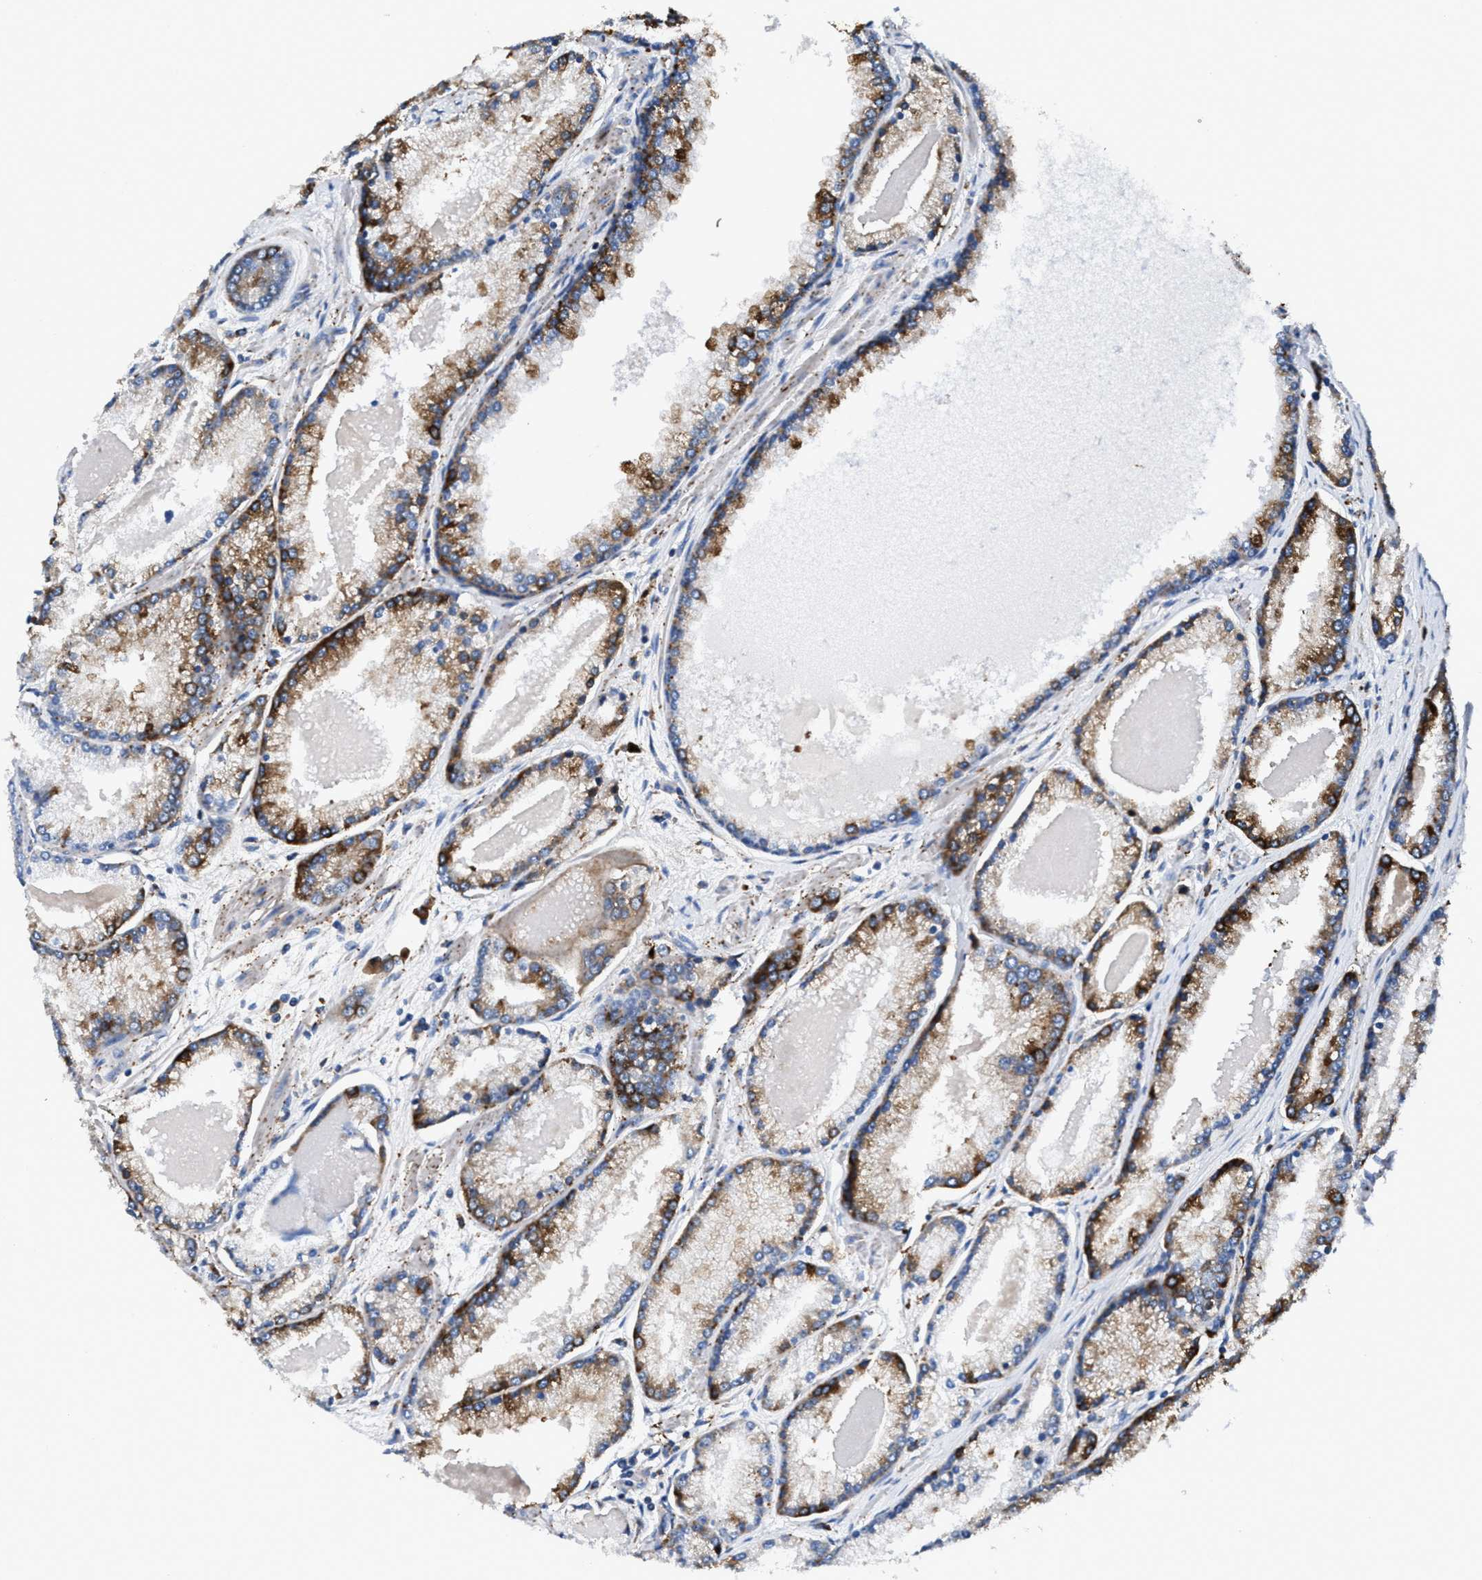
{"staining": {"intensity": "moderate", "quantity": "25%-75%", "location": "cytoplasmic/membranous"}, "tissue": "prostate cancer", "cell_type": "Tumor cells", "image_type": "cancer", "snomed": [{"axis": "morphology", "description": "Adenocarcinoma, High grade"}, {"axis": "topography", "description": "Prostate"}], "caption": "The image displays staining of prostate adenocarcinoma (high-grade), revealing moderate cytoplasmic/membranous protein staining (brown color) within tumor cells. Ihc stains the protein in brown and the nuclei are stained blue.", "gene": "PPP1R9B", "patient": {"sex": "male", "age": 61}}